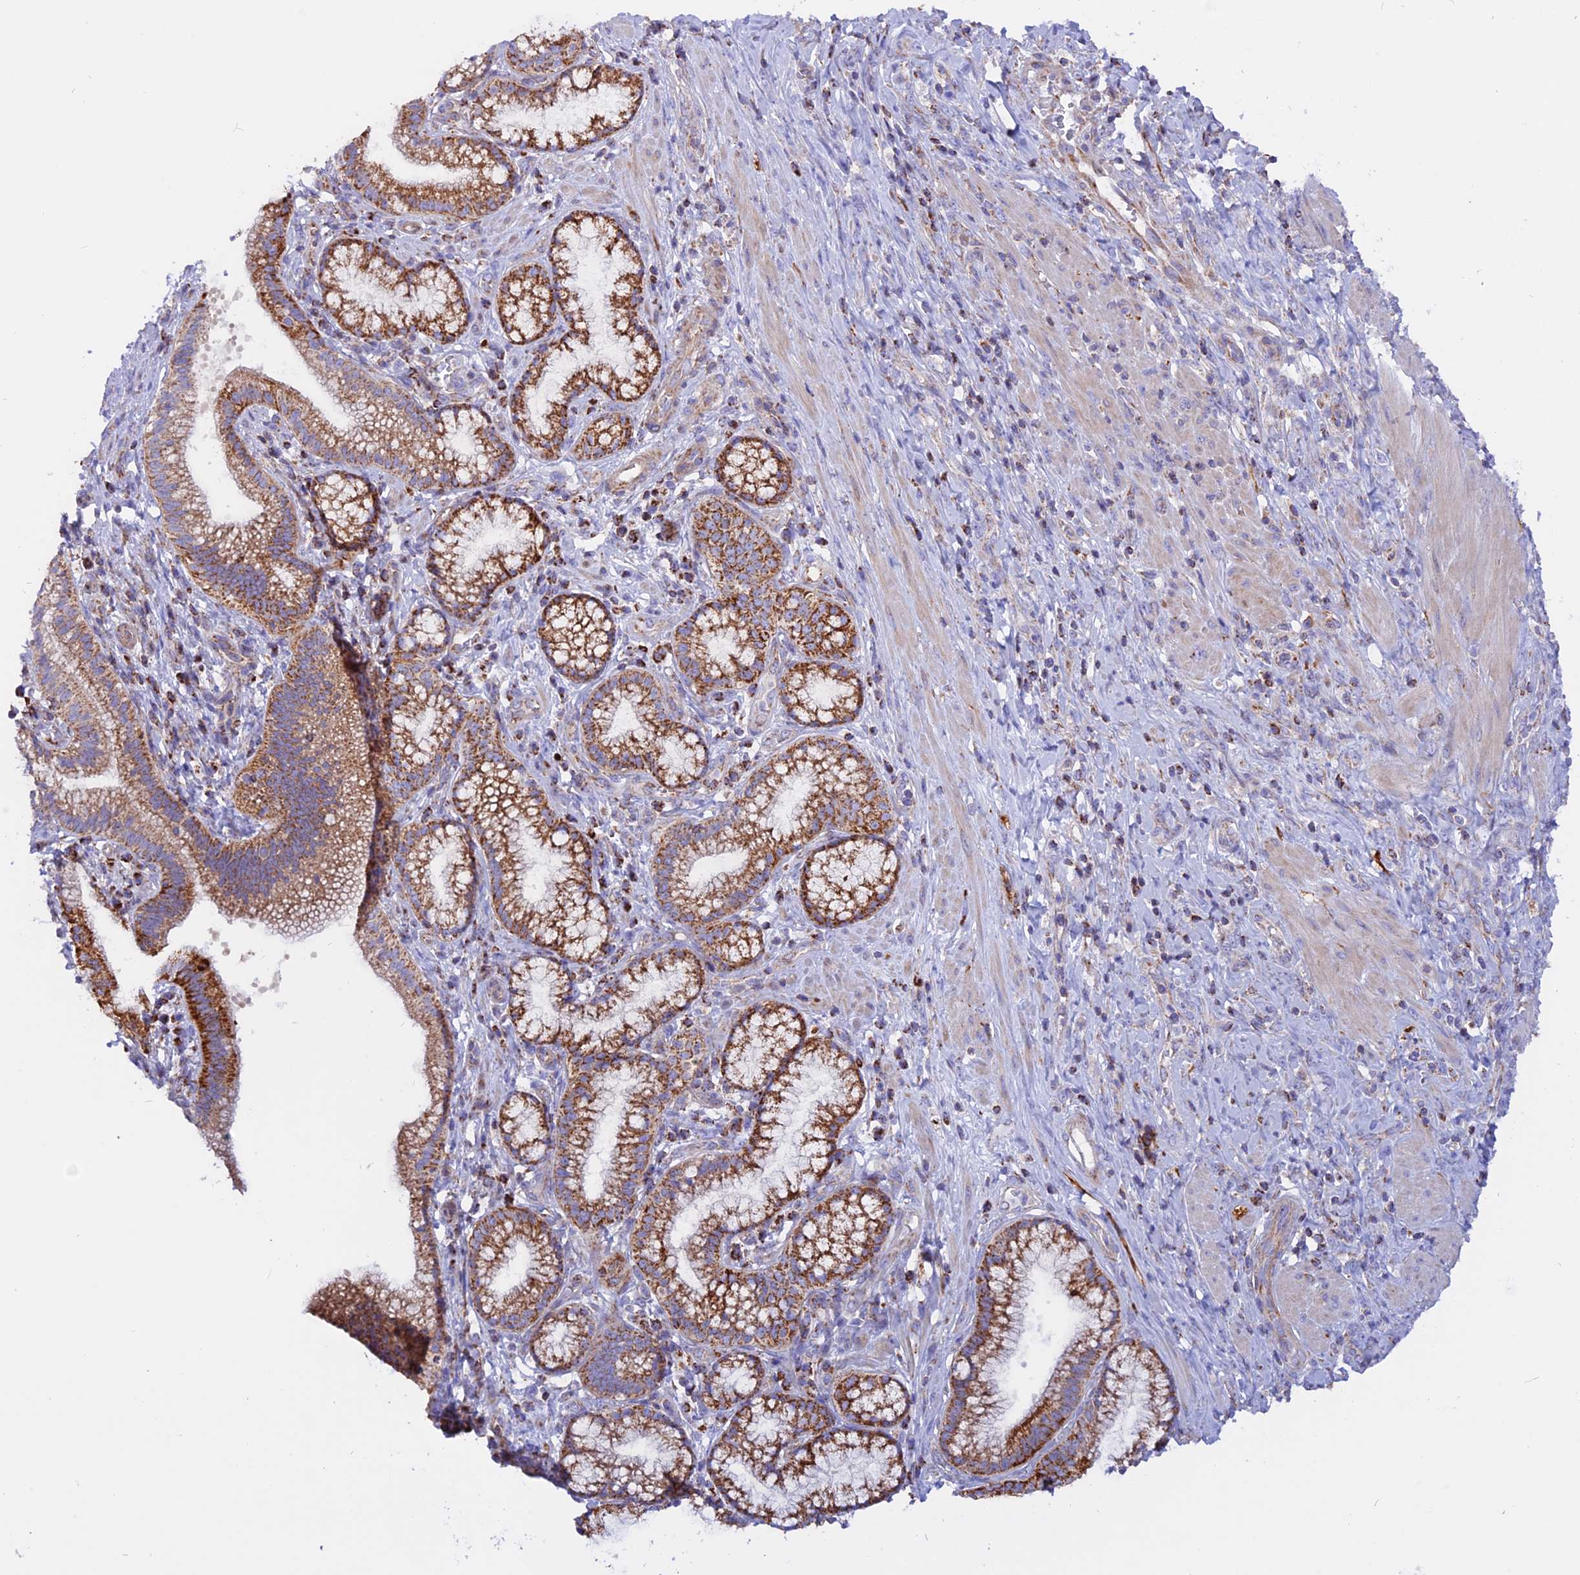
{"staining": {"intensity": "strong", "quantity": ">75%", "location": "cytoplasmic/membranous"}, "tissue": "pancreatic cancer", "cell_type": "Tumor cells", "image_type": "cancer", "snomed": [{"axis": "morphology", "description": "Adenocarcinoma, NOS"}, {"axis": "topography", "description": "Pancreas"}], "caption": "Immunohistochemistry of pancreatic adenocarcinoma exhibits high levels of strong cytoplasmic/membranous staining in approximately >75% of tumor cells. The staining was performed using DAB (3,3'-diaminobenzidine) to visualize the protein expression in brown, while the nuclei were stained in blue with hematoxylin (Magnification: 20x).", "gene": "GCDH", "patient": {"sex": "male", "age": 72}}